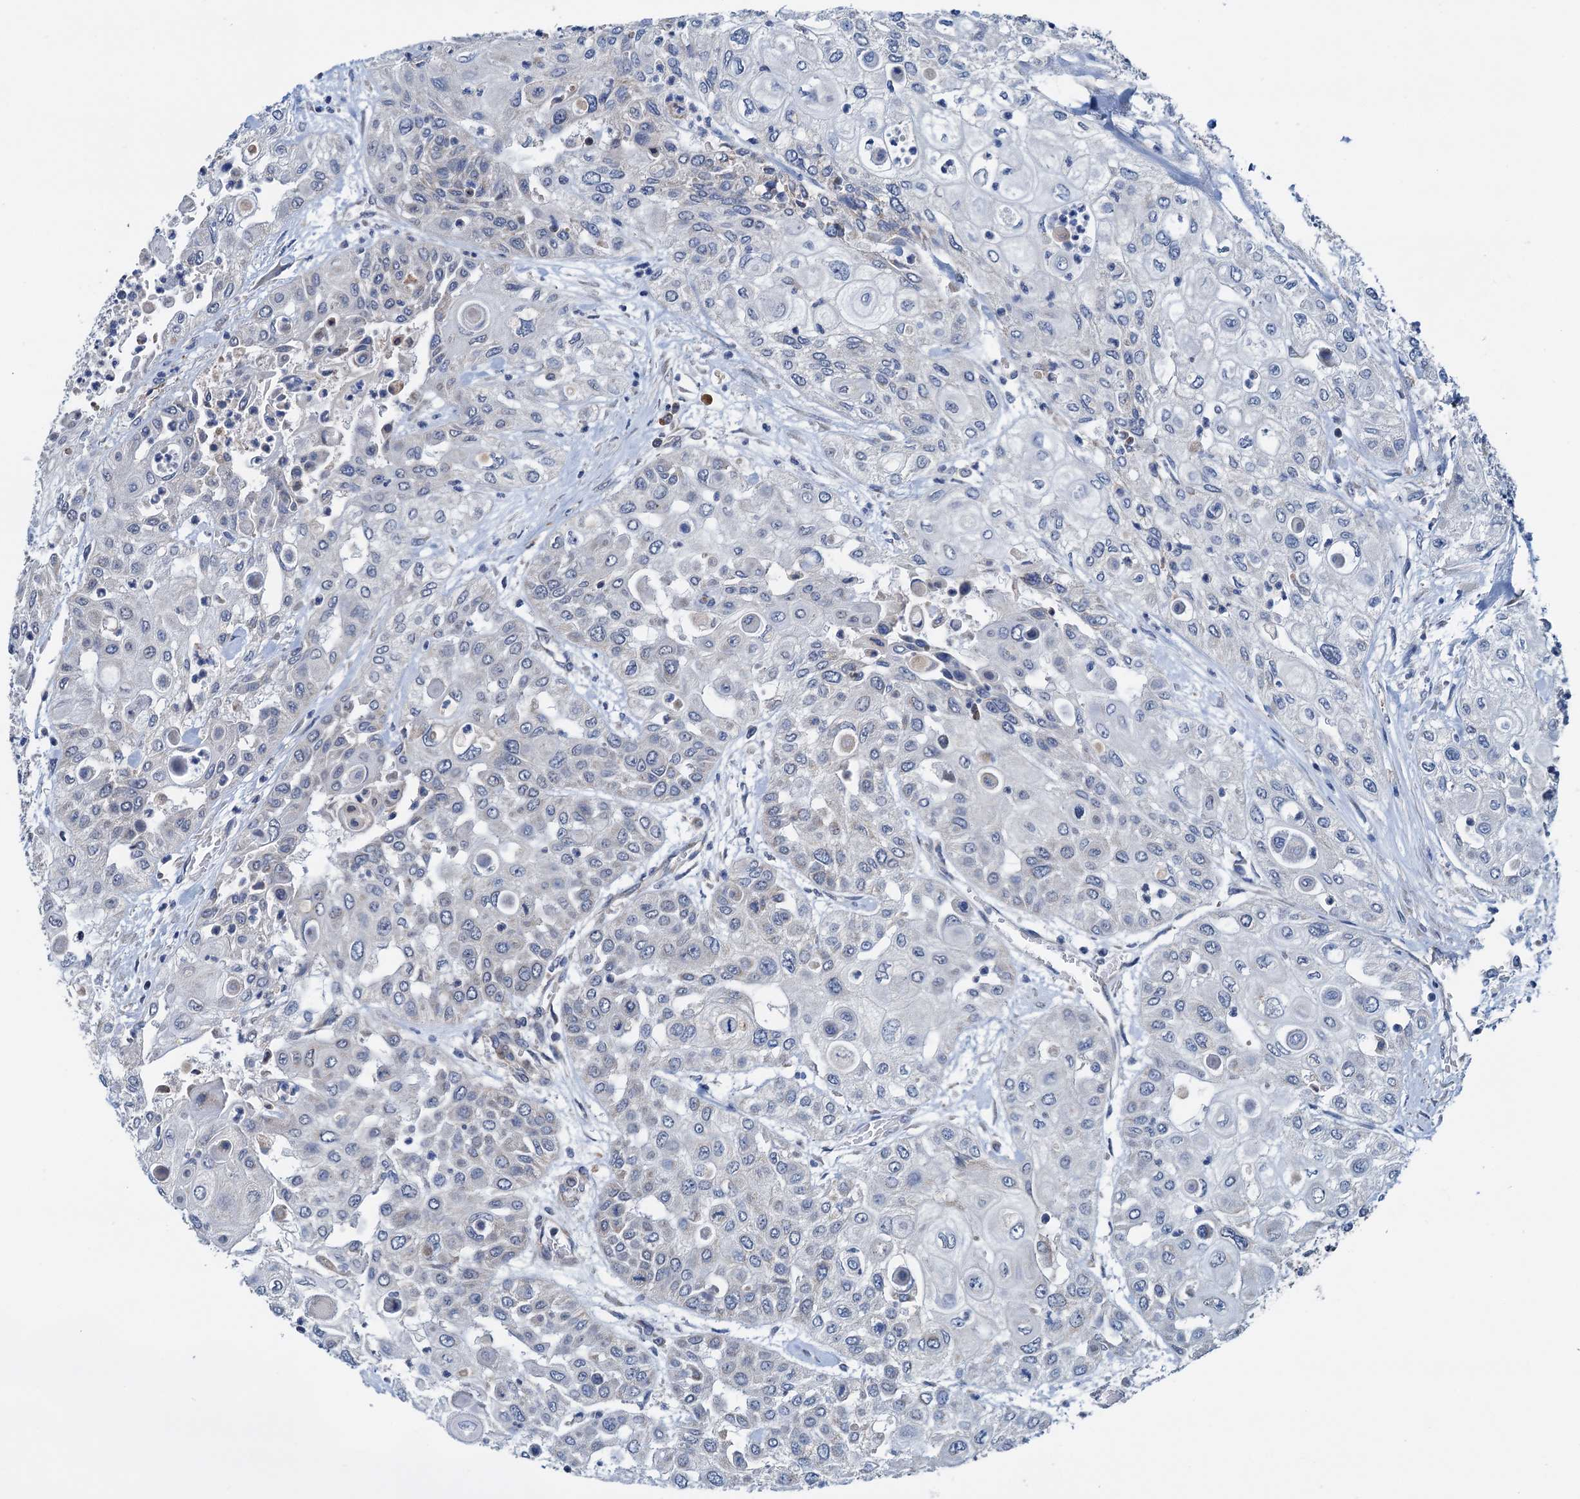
{"staining": {"intensity": "negative", "quantity": "none", "location": "none"}, "tissue": "urothelial cancer", "cell_type": "Tumor cells", "image_type": "cancer", "snomed": [{"axis": "morphology", "description": "Urothelial carcinoma, High grade"}, {"axis": "topography", "description": "Urinary bladder"}], "caption": "Human urothelial carcinoma (high-grade) stained for a protein using immunohistochemistry displays no staining in tumor cells.", "gene": "ELAC1", "patient": {"sex": "female", "age": 79}}